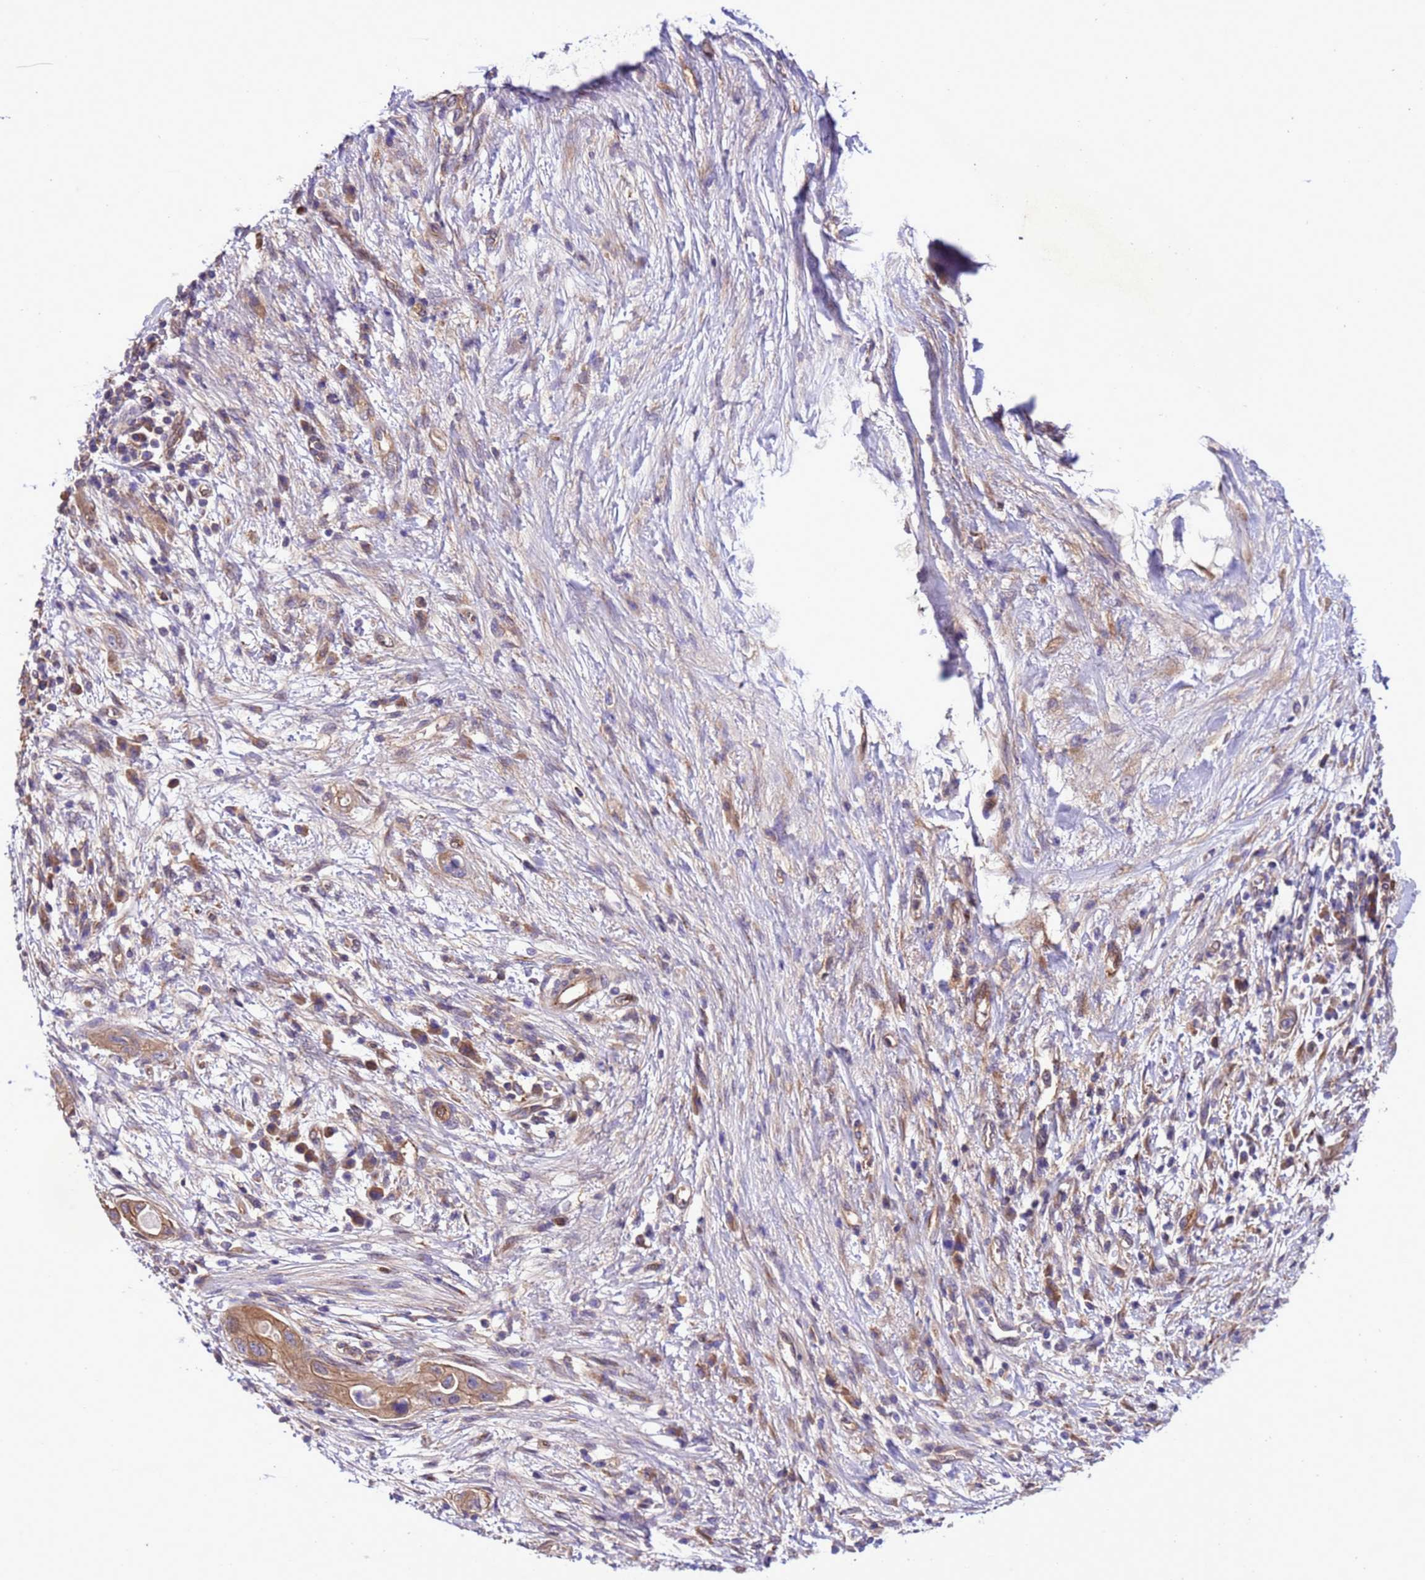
{"staining": {"intensity": "moderate", "quantity": "25%-75%", "location": "cytoplasmic/membranous"}, "tissue": "pancreatic cancer", "cell_type": "Tumor cells", "image_type": "cancer", "snomed": [{"axis": "morphology", "description": "Adenocarcinoma, NOS"}, {"axis": "topography", "description": "Pancreas"}], "caption": "Pancreatic adenocarcinoma tissue demonstrates moderate cytoplasmic/membranous positivity in approximately 25%-75% of tumor cells", "gene": "RABEP2", "patient": {"sex": "female", "age": 73}}